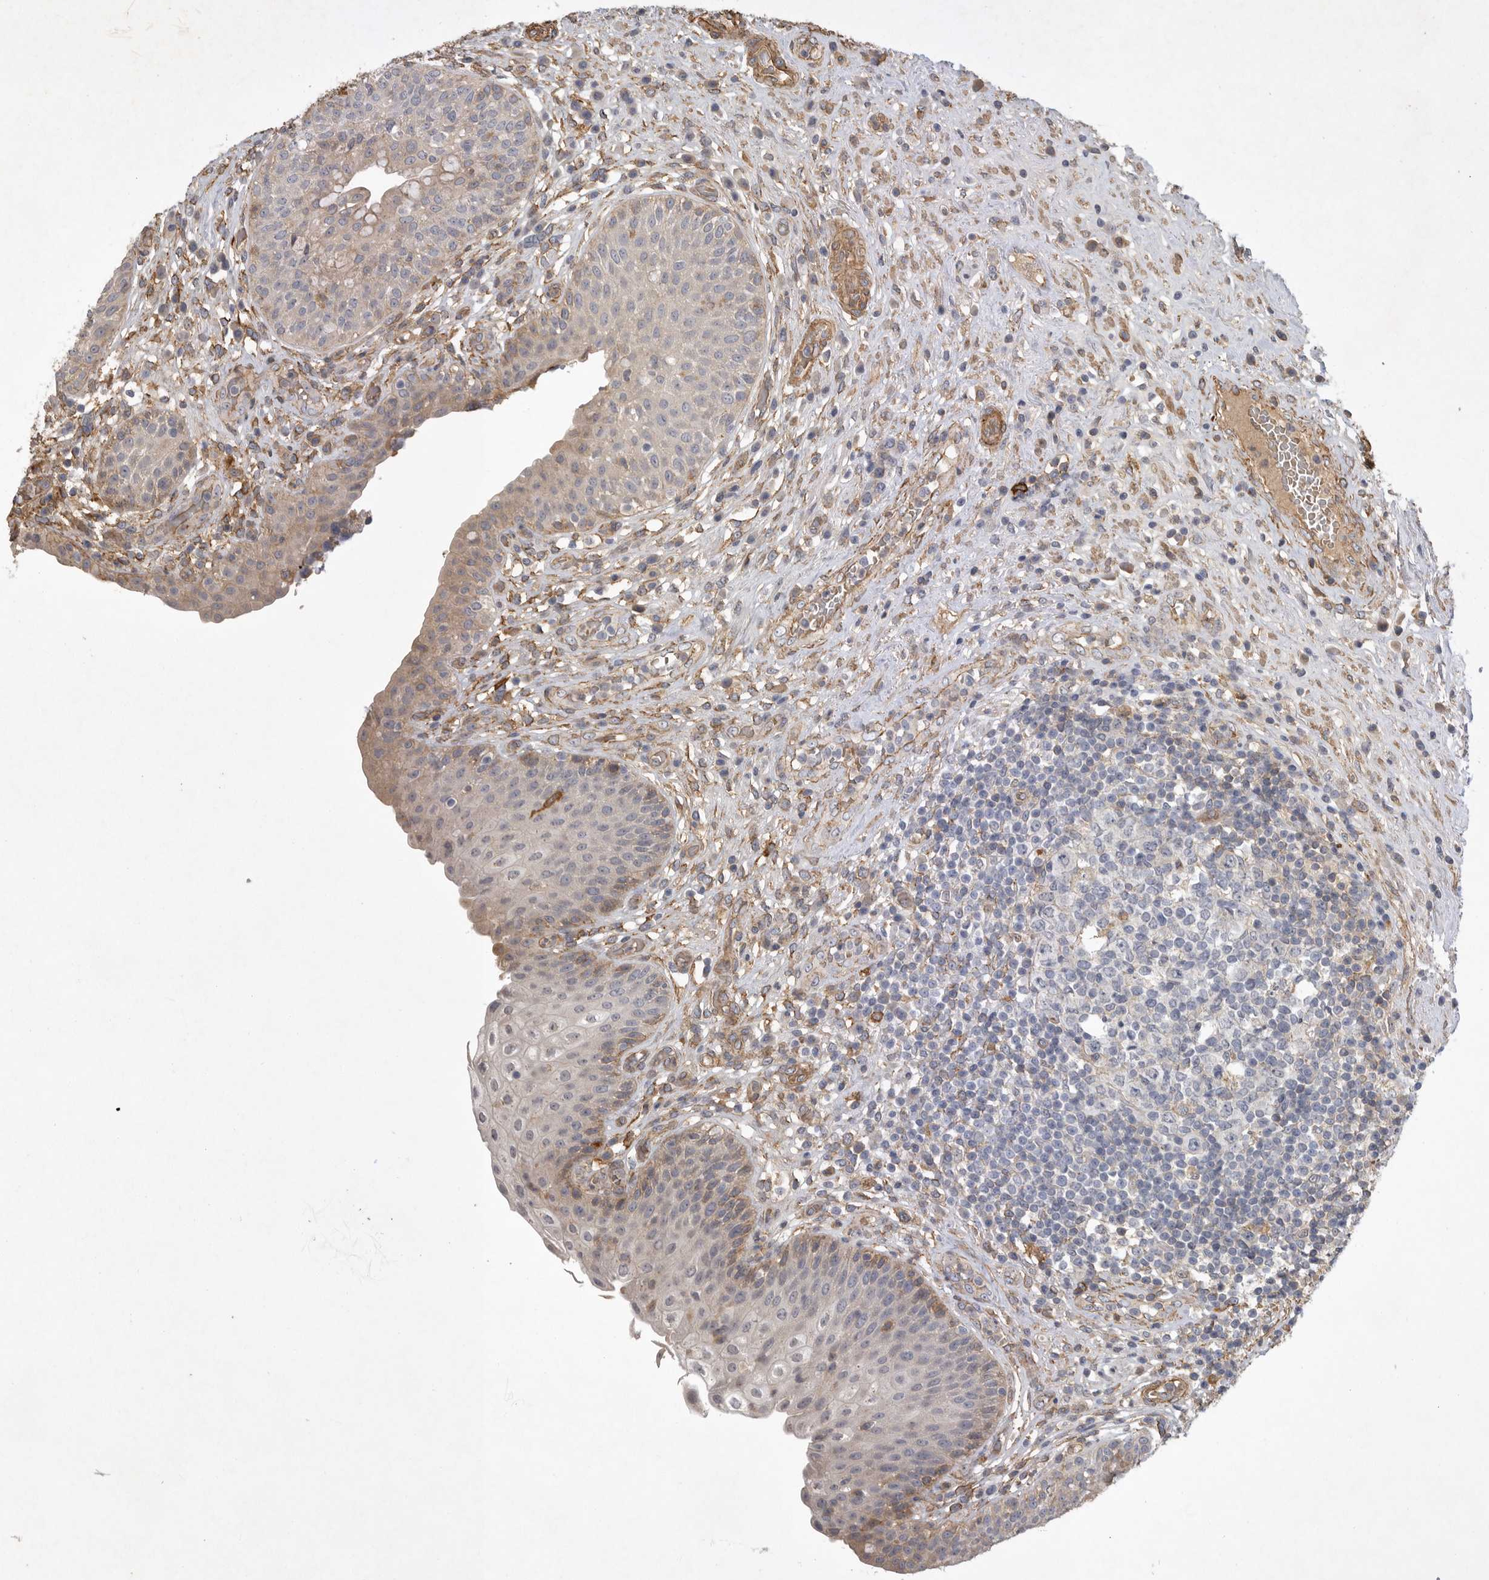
{"staining": {"intensity": "weak", "quantity": "25%-75%", "location": "cytoplasmic/membranous"}, "tissue": "urinary bladder", "cell_type": "Urothelial cells", "image_type": "normal", "snomed": [{"axis": "morphology", "description": "Normal tissue, NOS"}, {"axis": "topography", "description": "Urinary bladder"}], "caption": "A histopathology image of human urinary bladder stained for a protein exhibits weak cytoplasmic/membranous brown staining in urothelial cells. (Brightfield microscopy of DAB IHC at high magnification).", "gene": "ANKFY1", "patient": {"sex": "female", "age": 62}}